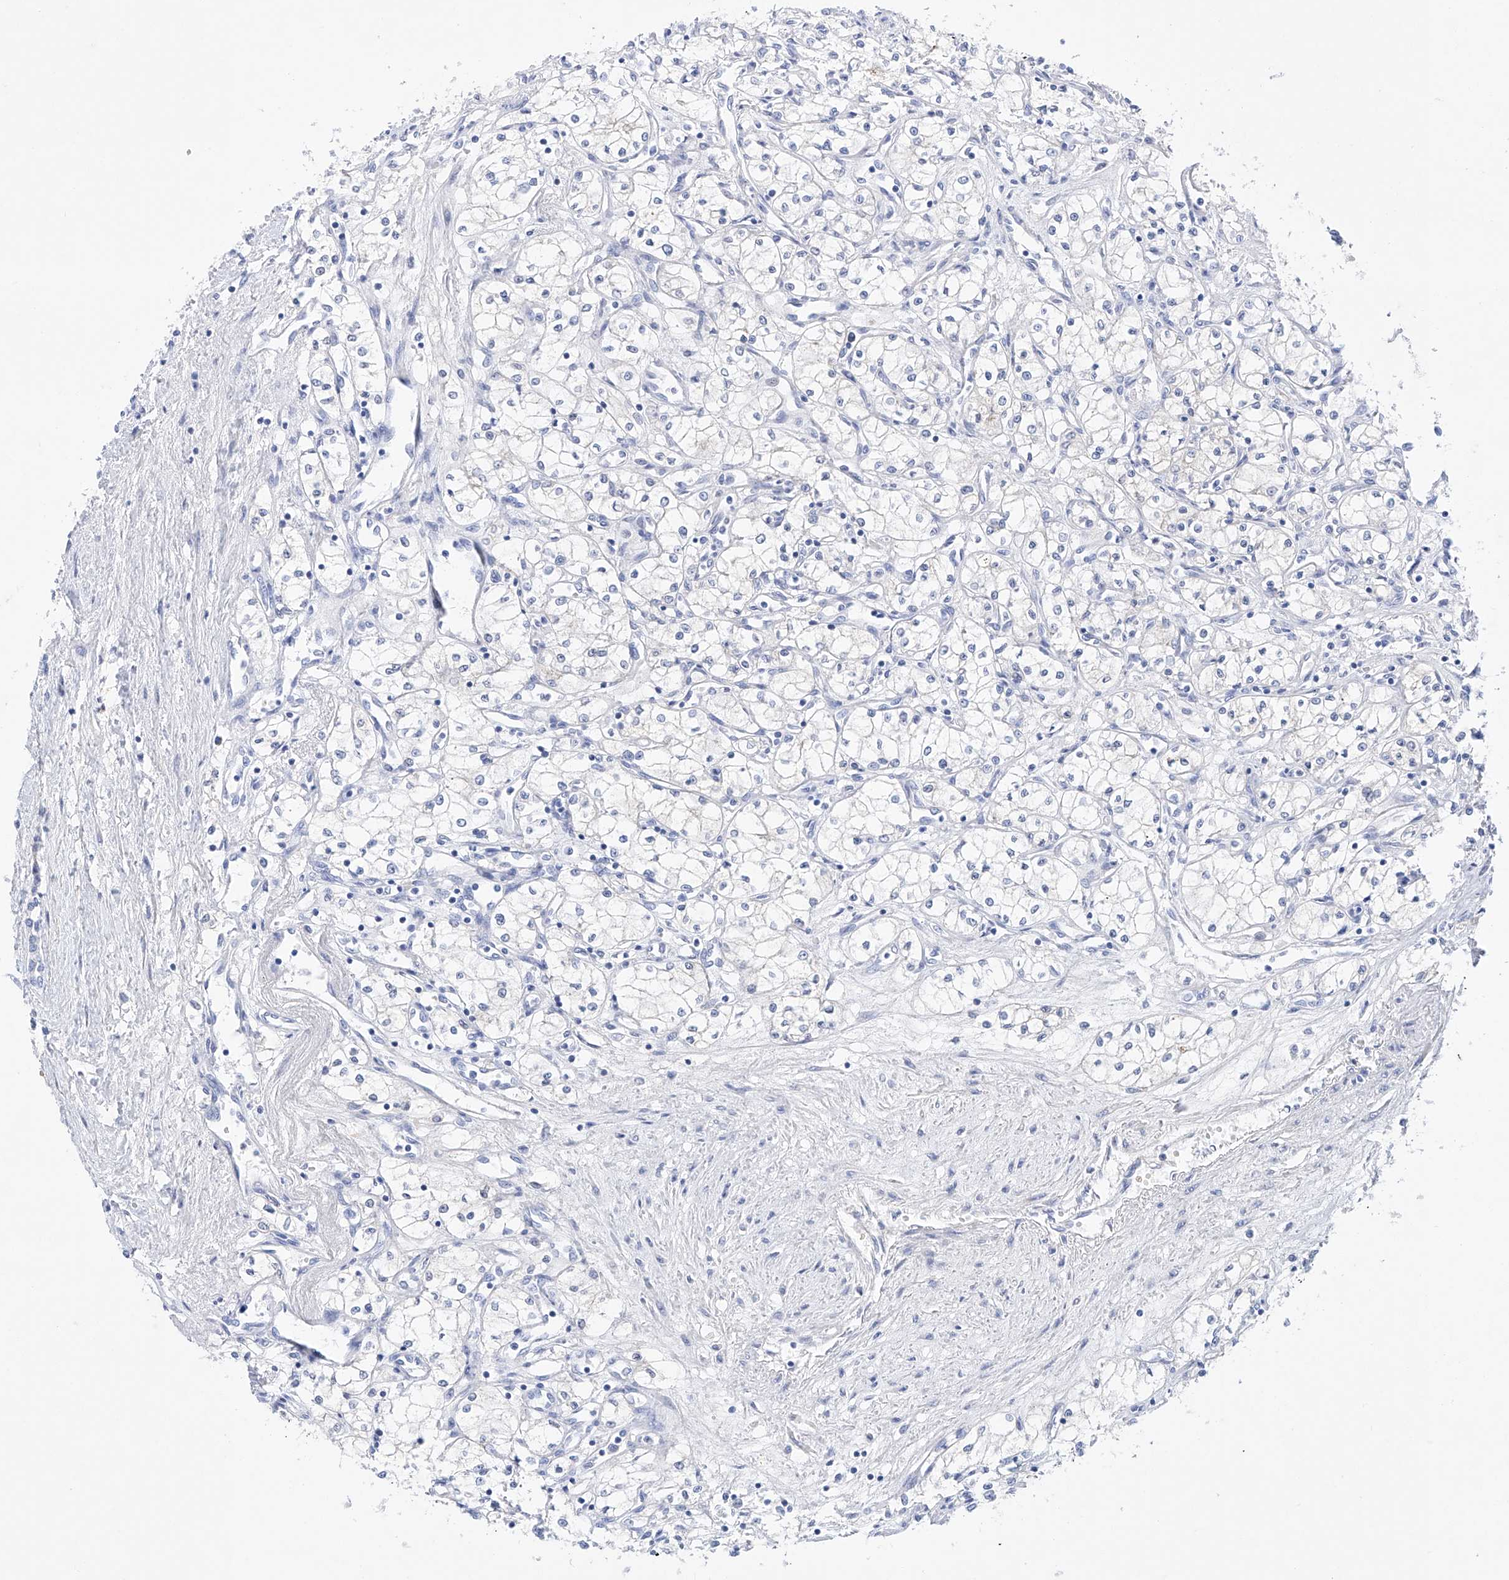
{"staining": {"intensity": "negative", "quantity": "none", "location": "none"}, "tissue": "renal cancer", "cell_type": "Tumor cells", "image_type": "cancer", "snomed": [{"axis": "morphology", "description": "Adenocarcinoma, NOS"}, {"axis": "topography", "description": "Kidney"}], "caption": "IHC micrograph of renal cancer stained for a protein (brown), which exhibits no expression in tumor cells.", "gene": "LURAP1", "patient": {"sex": "male", "age": 59}}